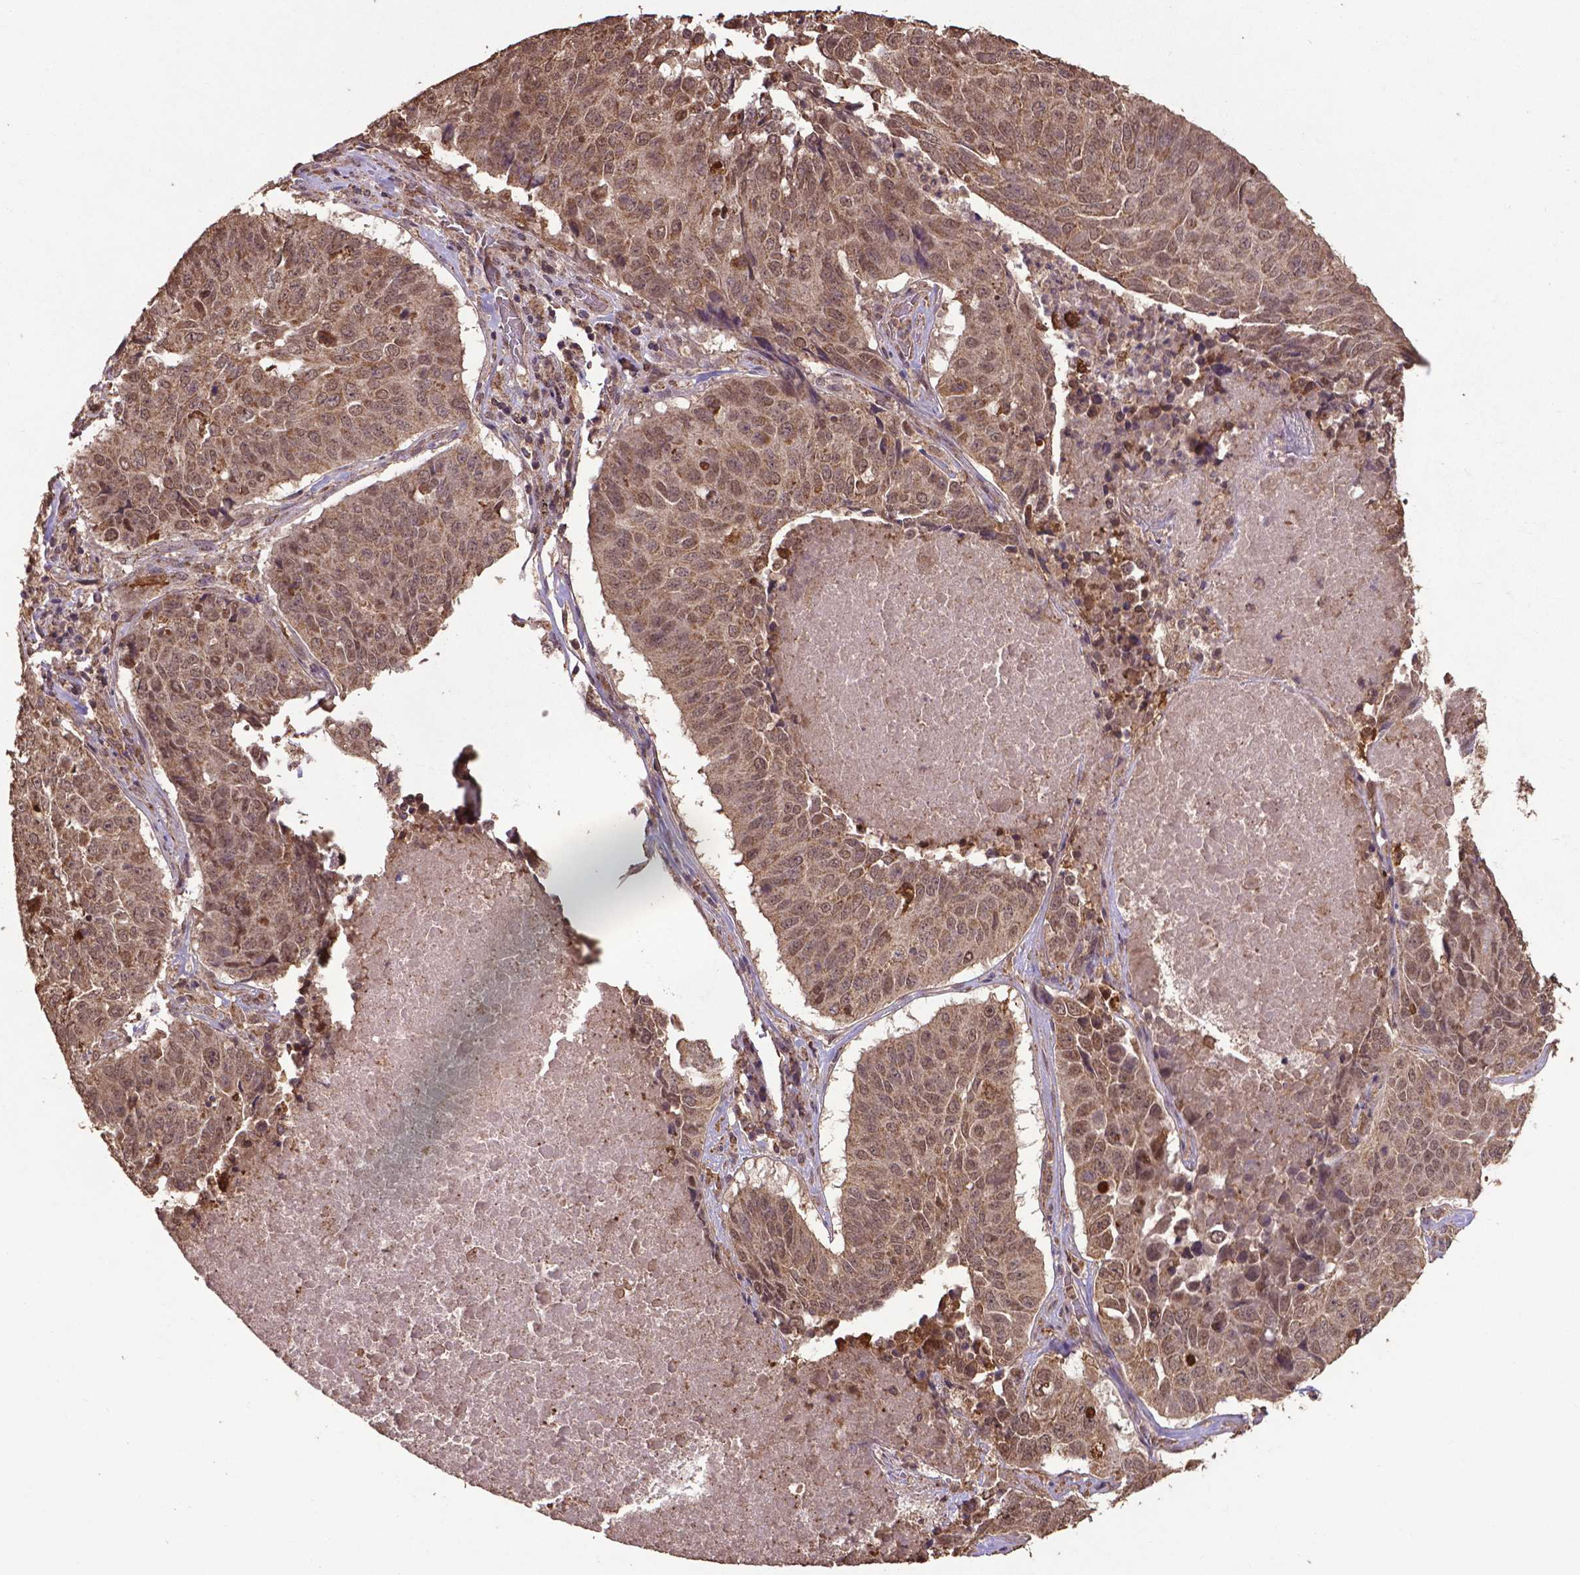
{"staining": {"intensity": "moderate", "quantity": ">75%", "location": "cytoplasmic/membranous,nuclear"}, "tissue": "lung cancer", "cell_type": "Tumor cells", "image_type": "cancer", "snomed": [{"axis": "morphology", "description": "Normal tissue, NOS"}, {"axis": "morphology", "description": "Squamous cell carcinoma, NOS"}, {"axis": "topography", "description": "Bronchus"}, {"axis": "topography", "description": "Lung"}], "caption": "Lung squamous cell carcinoma stained with a protein marker reveals moderate staining in tumor cells.", "gene": "DCAF1", "patient": {"sex": "male", "age": 64}}